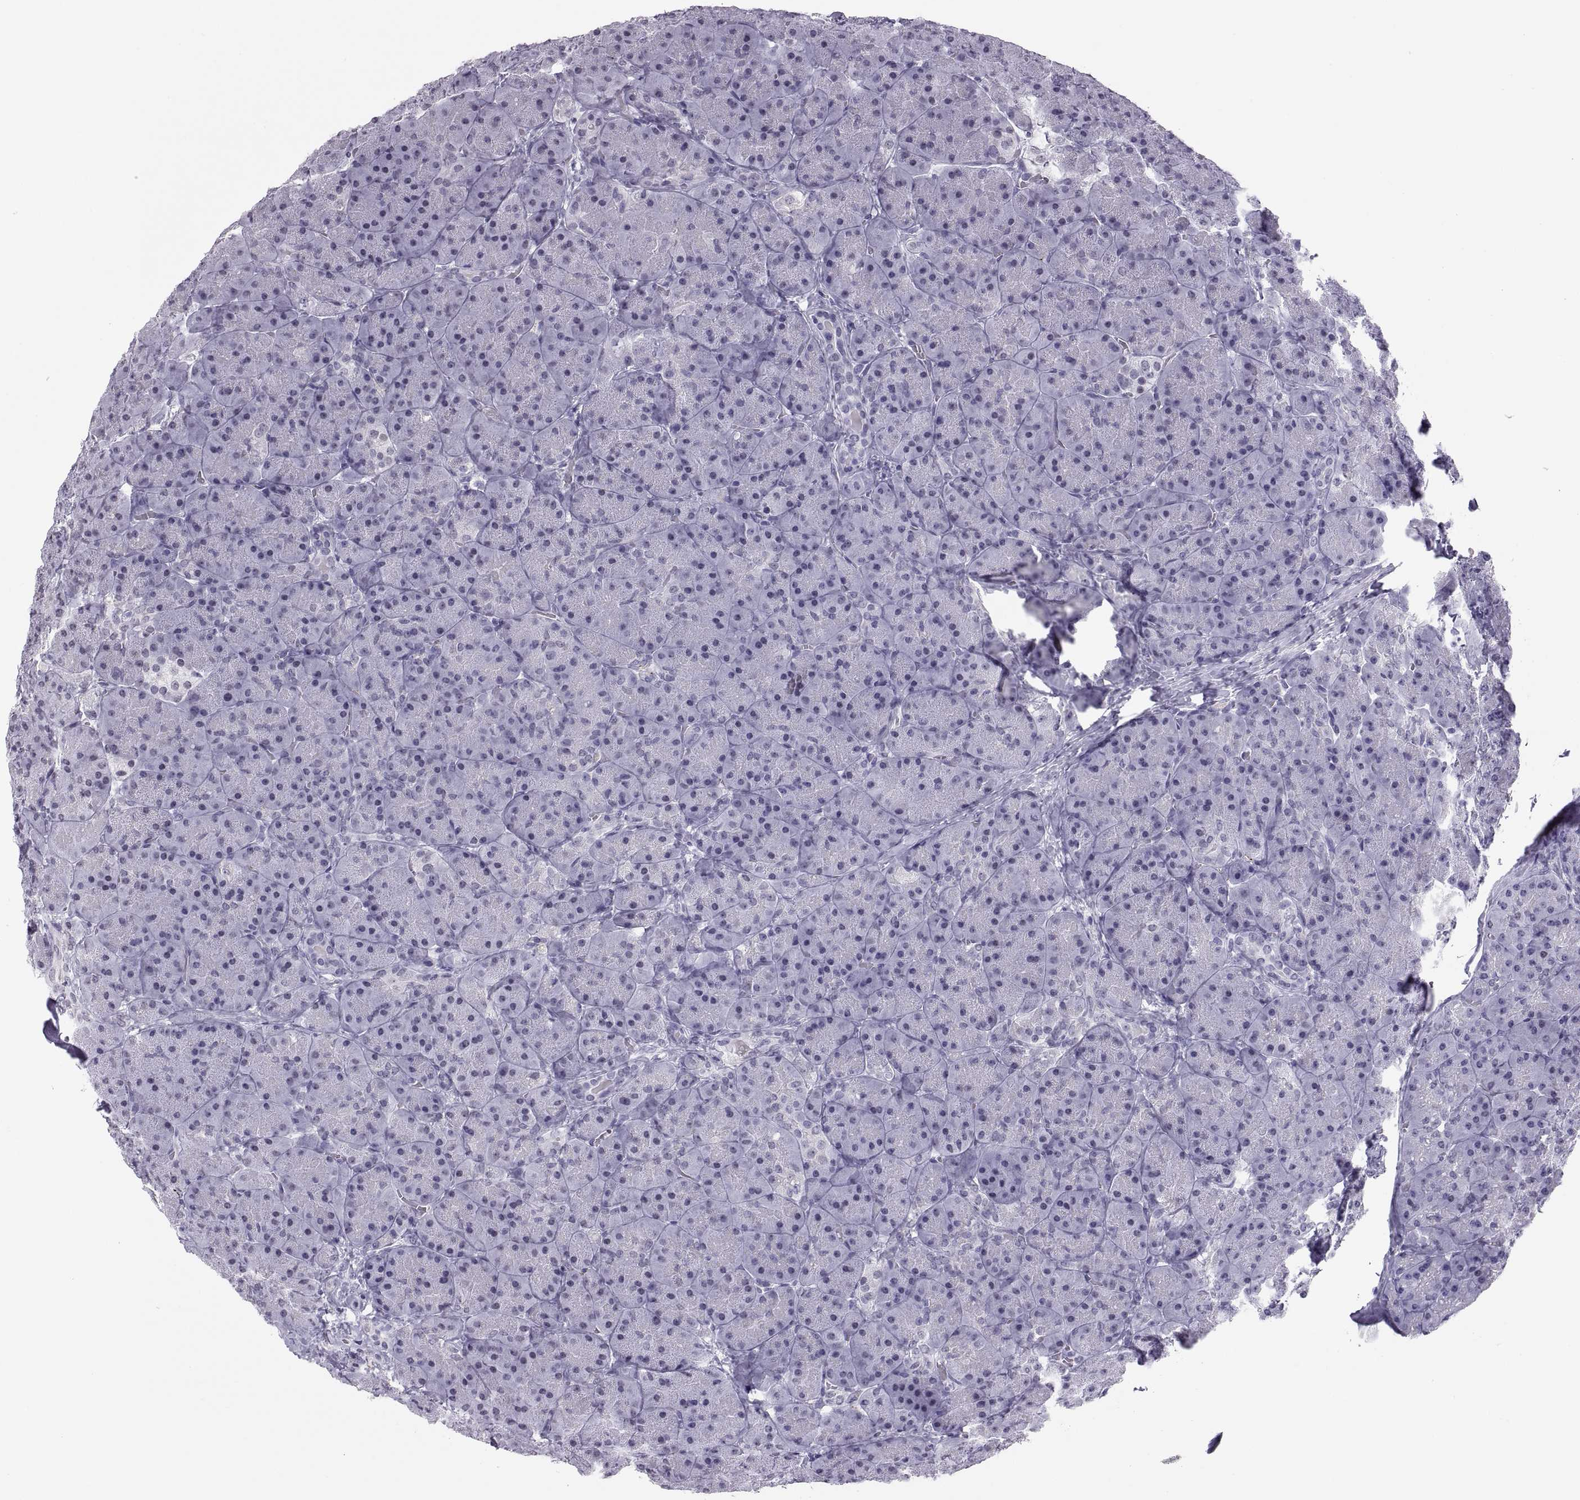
{"staining": {"intensity": "negative", "quantity": "none", "location": "none"}, "tissue": "pancreas", "cell_type": "Exocrine glandular cells", "image_type": "normal", "snomed": [{"axis": "morphology", "description": "Normal tissue, NOS"}, {"axis": "topography", "description": "Pancreas"}], "caption": "High power microscopy image of an IHC micrograph of unremarkable pancreas, revealing no significant staining in exocrine glandular cells.", "gene": "CARTPT", "patient": {"sex": "male", "age": 57}}